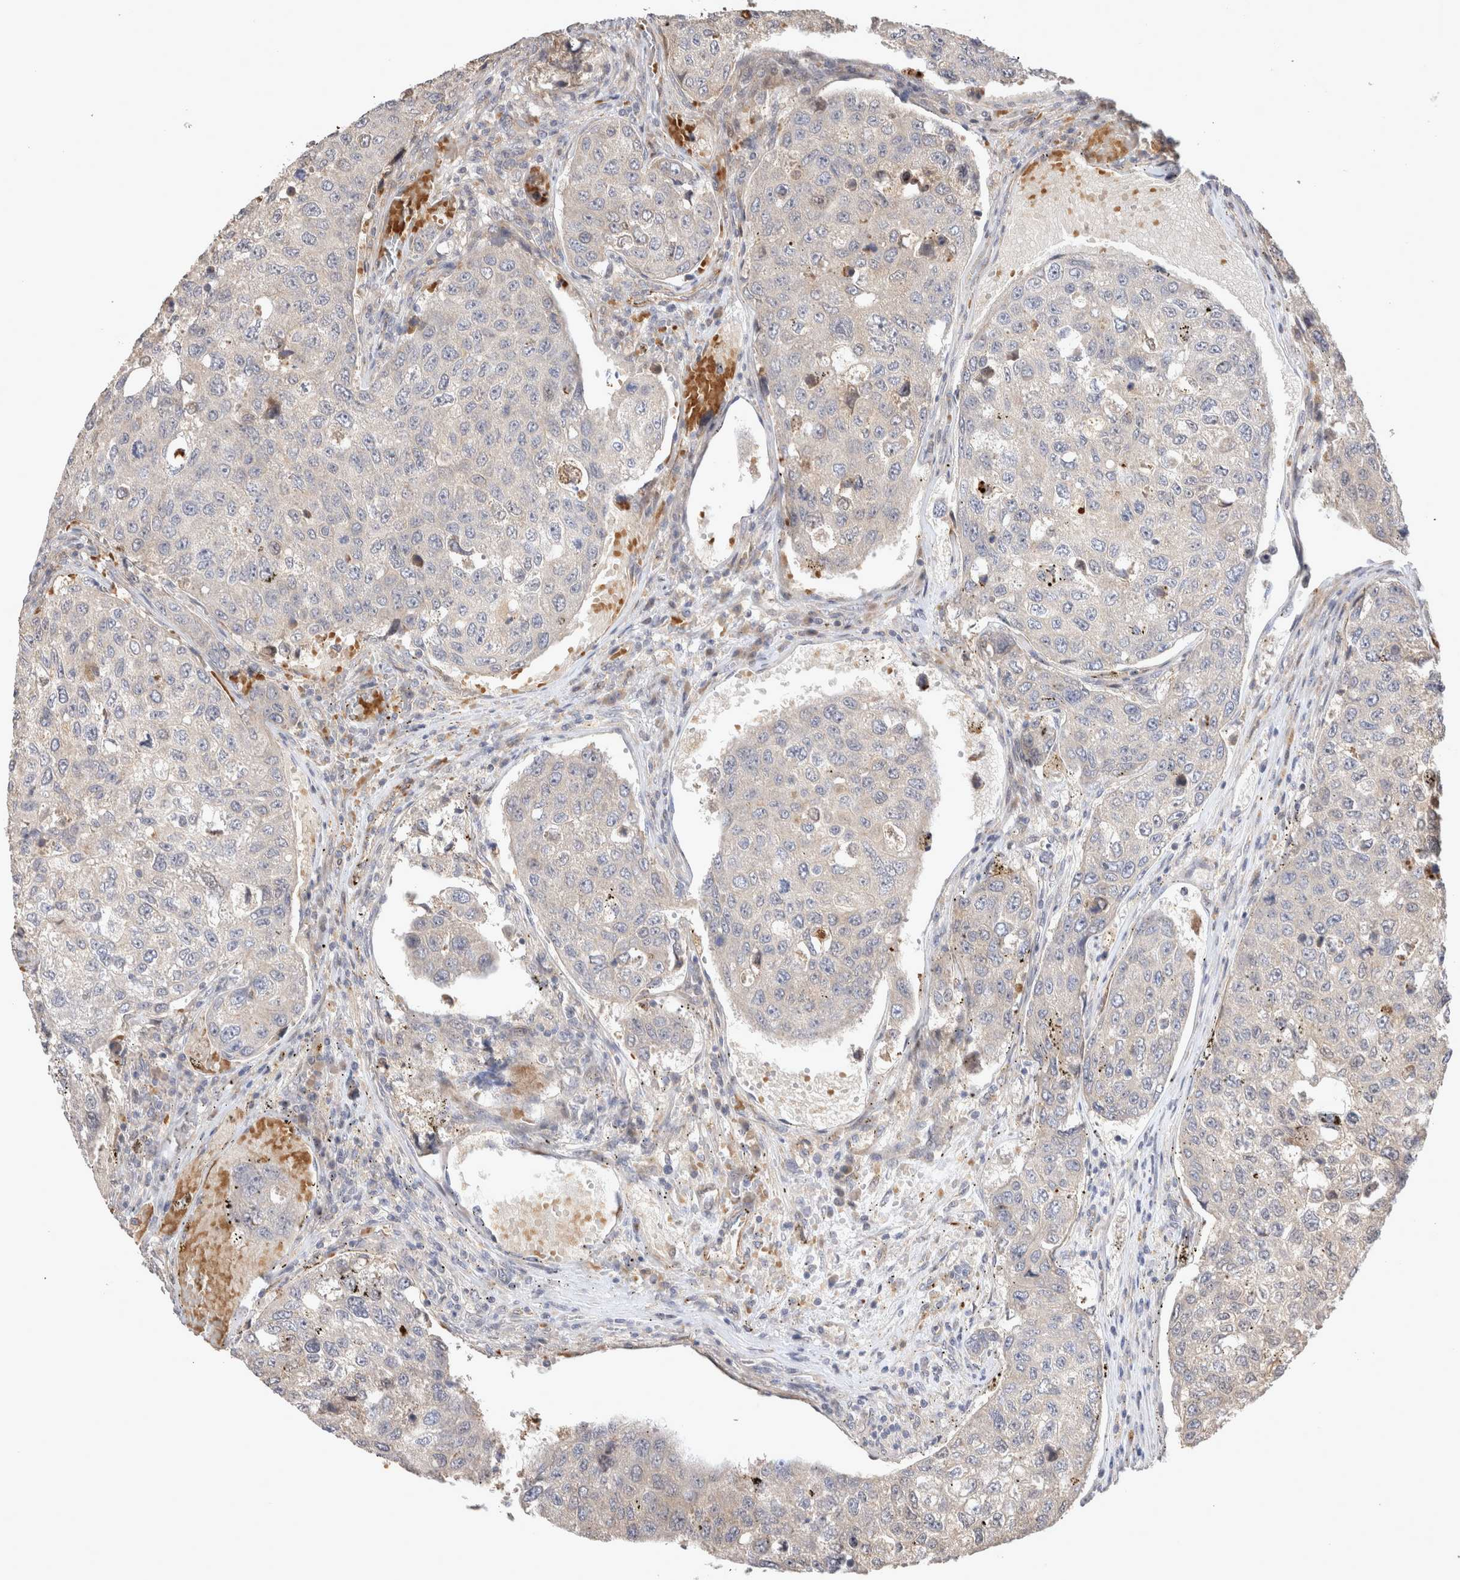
{"staining": {"intensity": "negative", "quantity": "none", "location": "none"}, "tissue": "urothelial cancer", "cell_type": "Tumor cells", "image_type": "cancer", "snomed": [{"axis": "morphology", "description": "Urothelial carcinoma, High grade"}, {"axis": "topography", "description": "Lymph node"}, {"axis": "topography", "description": "Urinary bladder"}], "caption": "High magnification brightfield microscopy of high-grade urothelial carcinoma stained with DAB (3,3'-diaminobenzidine) (brown) and counterstained with hematoxylin (blue): tumor cells show no significant expression. The staining was performed using DAB (3,3'-diaminobenzidine) to visualize the protein expression in brown, while the nuclei were stained in blue with hematoxylin (Magnification: 20x).", "gene": "NMU", "patient": {"sex": "male", "age": 51}}